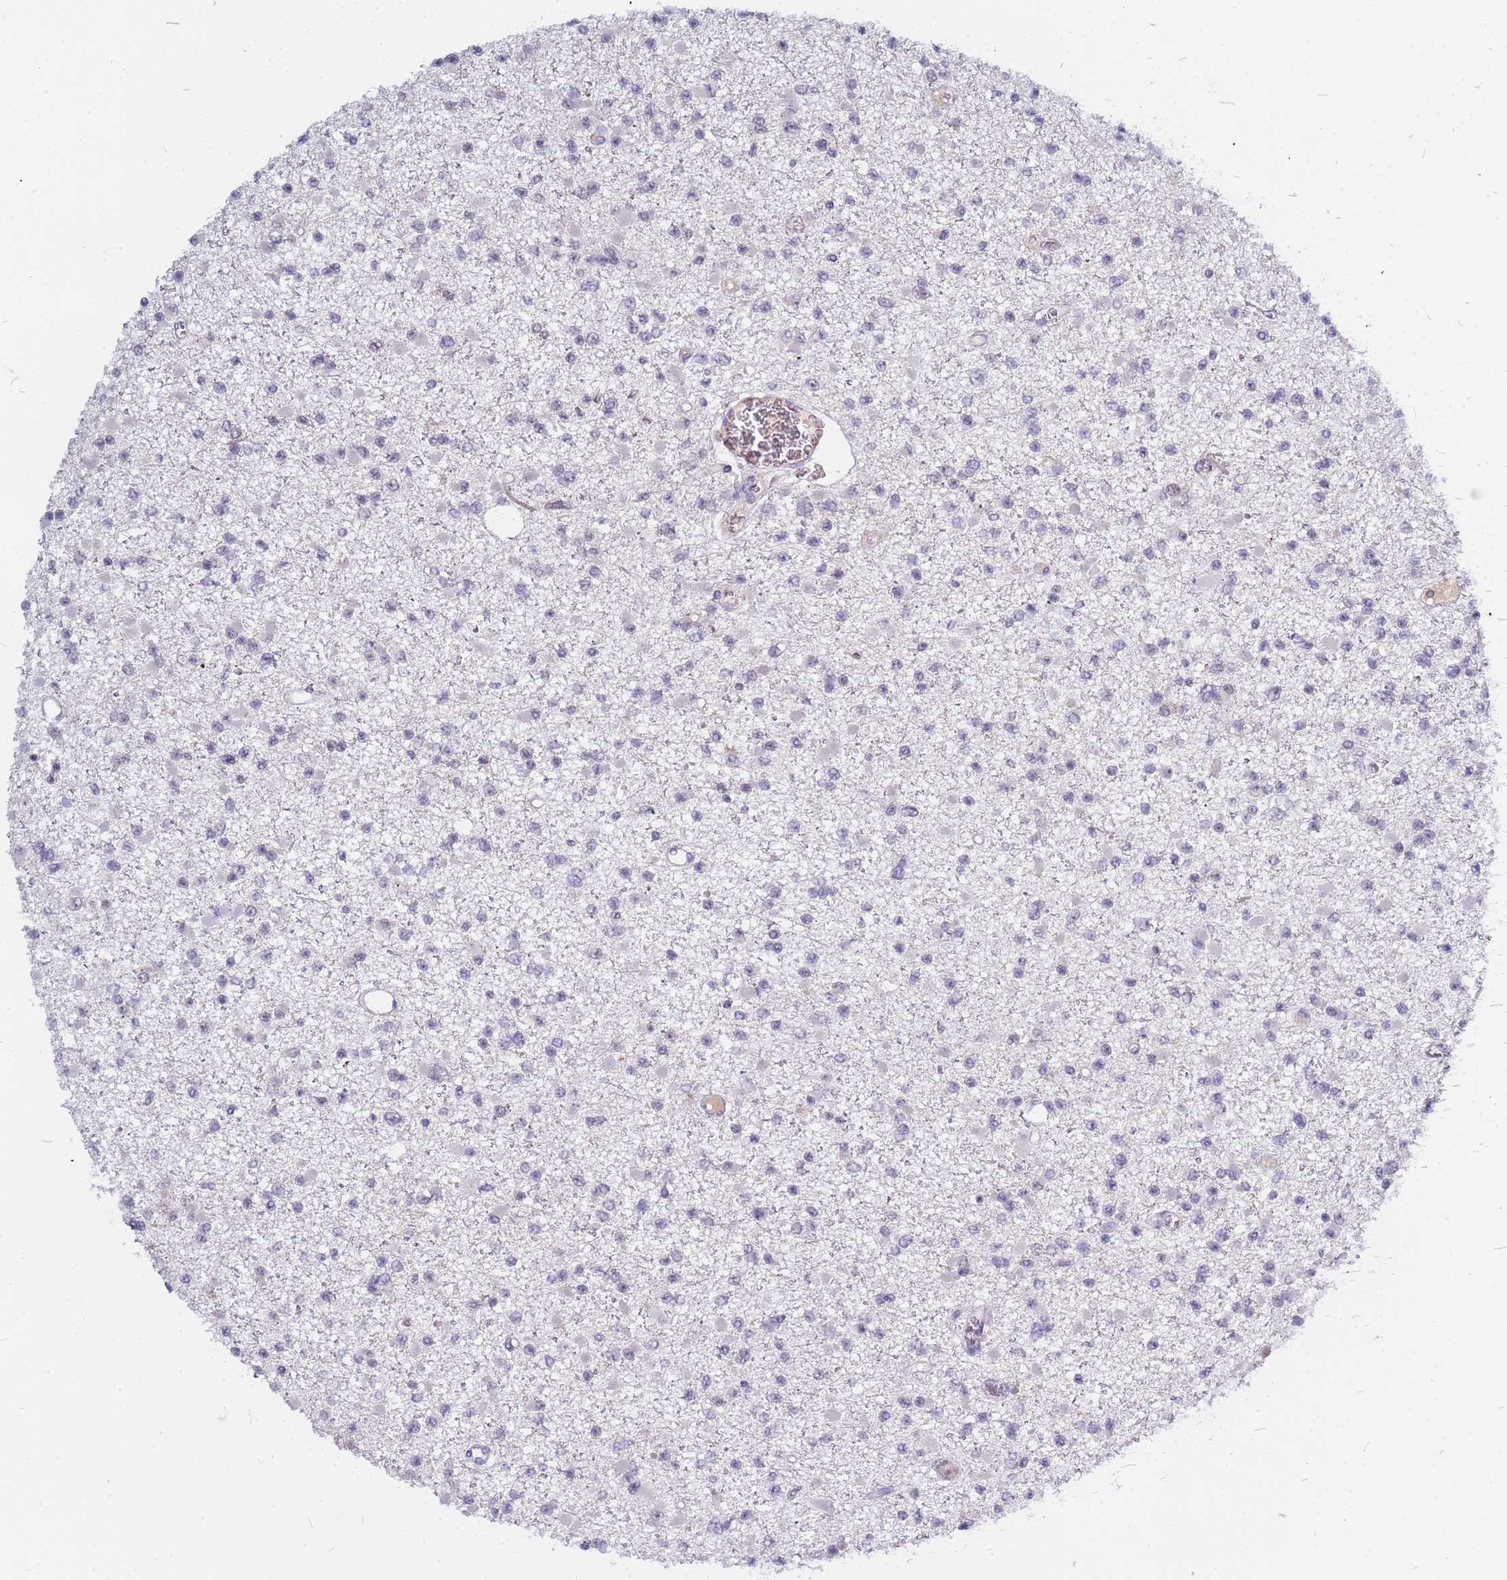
{"staining": {"intensity": "negative", "quantity": "none", "location": "none"}, "tissue": "glioma", "cell_type": "Tumor cells", "image_type": "cancer", "snomed": [{"axis": "morphology", "description": "Glioma, malignant, Low grade"}, {"axis": "topography", "description": "Brain"}], "caption": "Glioma stained for a protein using IHC exhibits no expression tumor cells.", "gene": "CXorf65", "patient": {"sex": "female", "age": 22}}